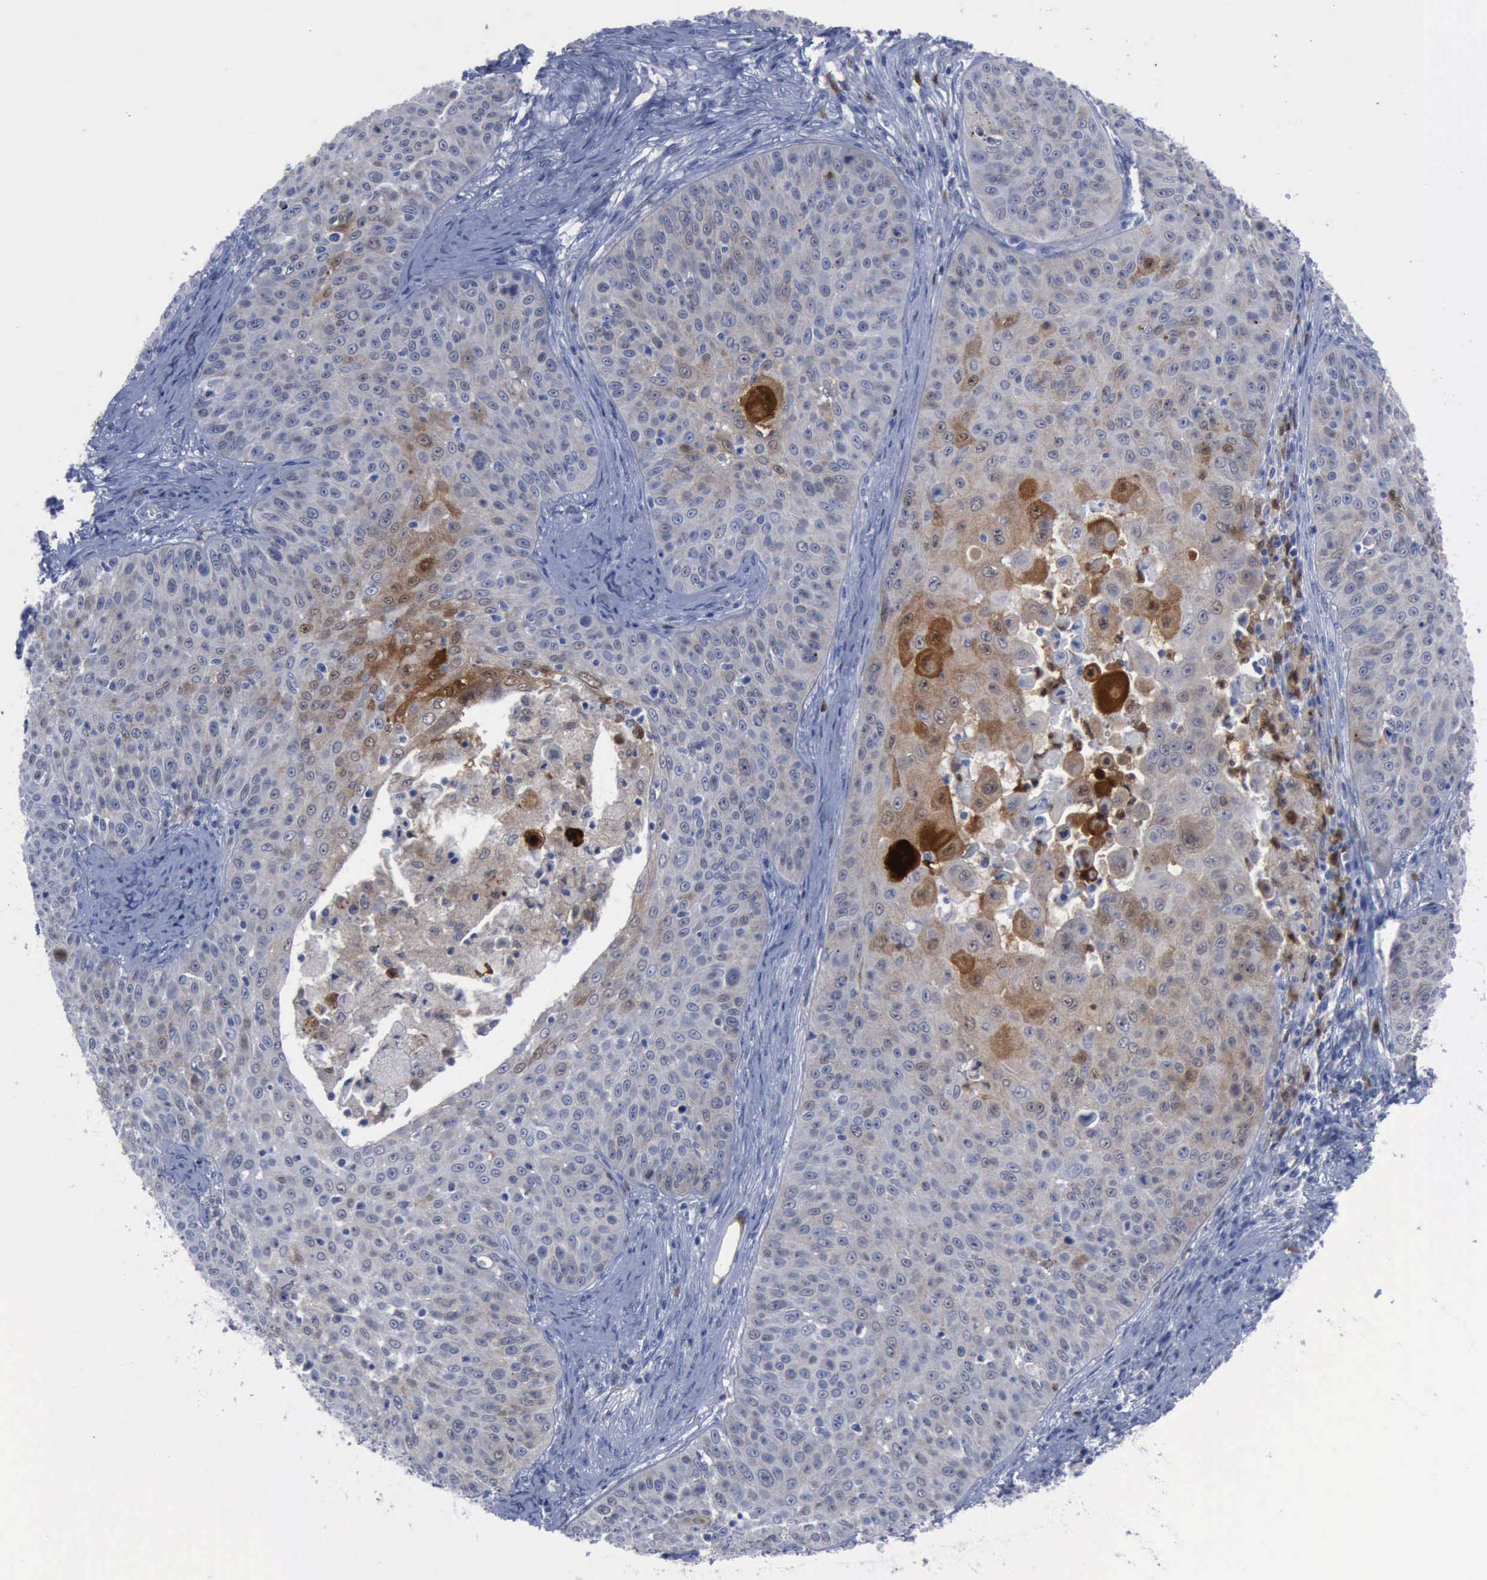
{"staining": {"intensity": "moderate", "quantity": "<25%", "location": "cytoplasmic/membranous"}, "tissue": "skin cancer", "cell_type": "Tumor cells", "image_type": "cancer", "snomed": [{"axis": "morphology", "description": "Squamous cell carcinoma, NOS"}, {"axis": "topography", "description": "Skin"}], "caption": "An image of skin cancer (squamous cell carcinoma) stained for a protein demonstrates moderate cytoplasmic/membranous brown staining in tumor cells.", "gene": "CSTA", "patient": {"sex": "male", "age": 82}}